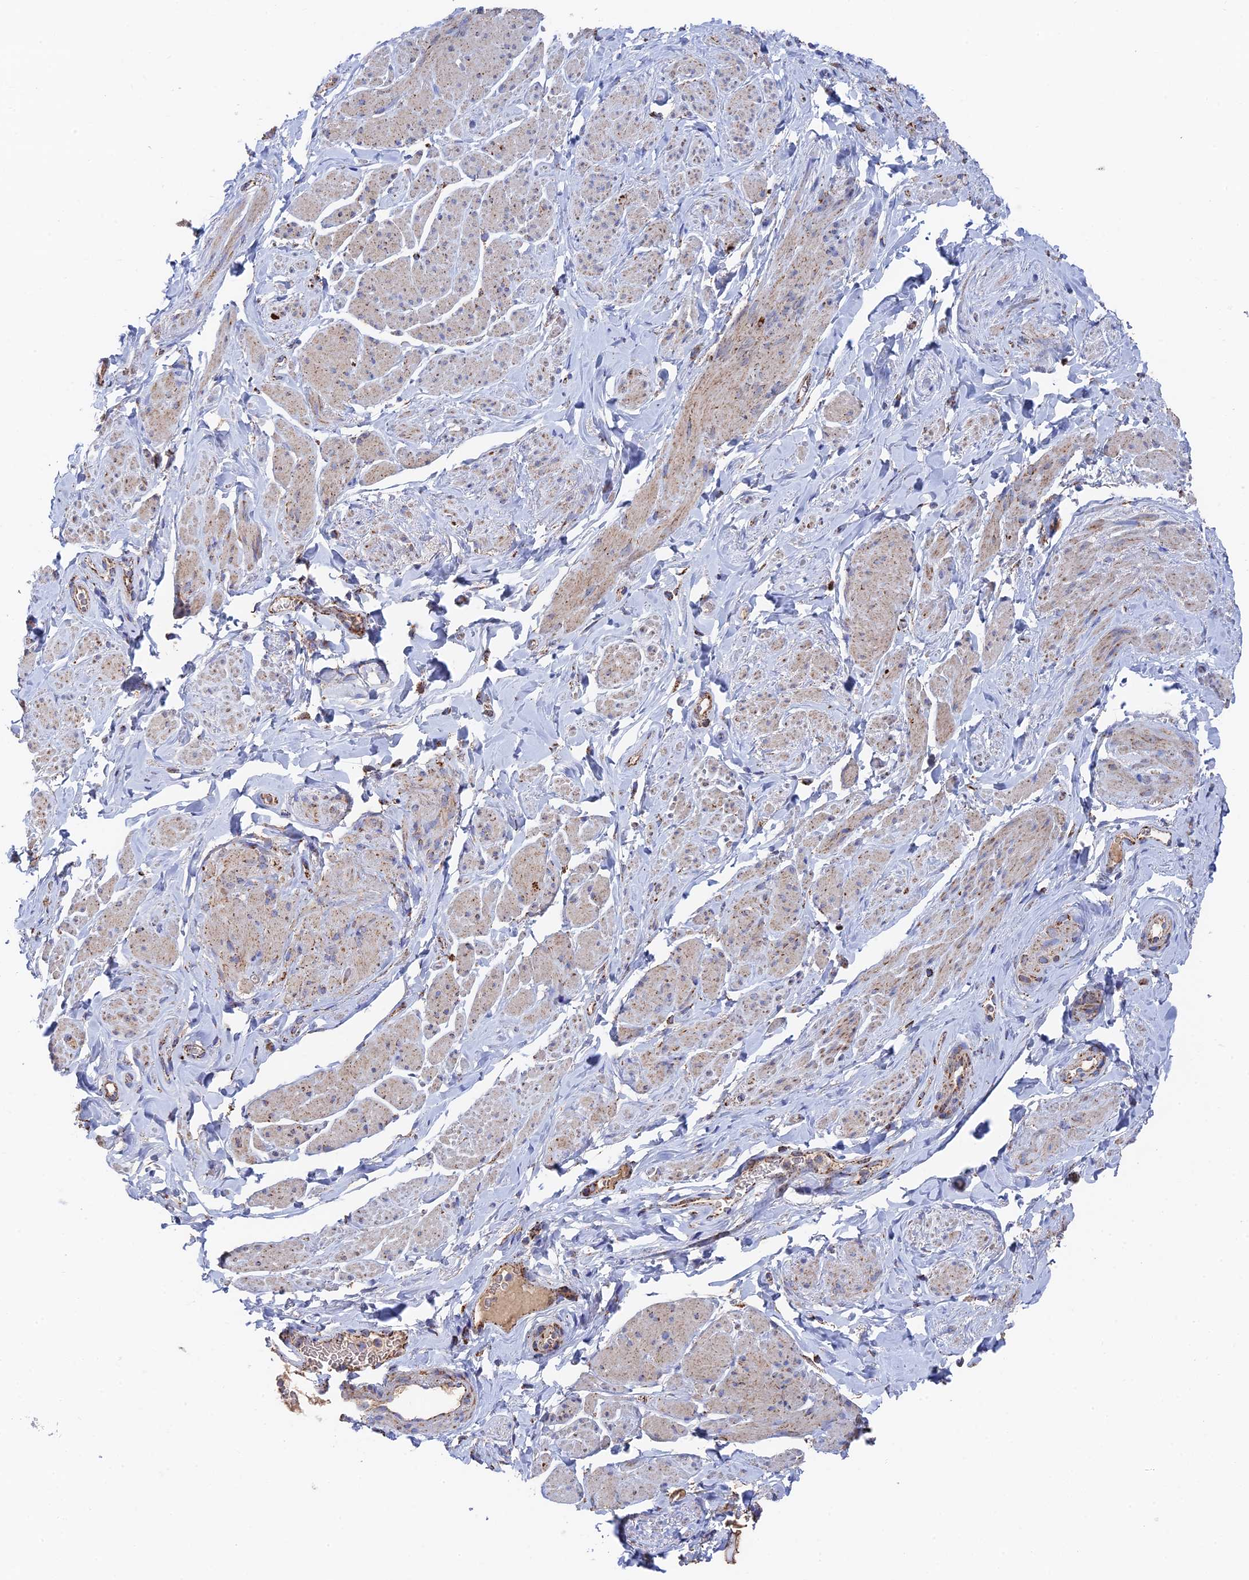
{"staining": {"intensity": "moderate", "quantity": "25%-75%", "location": "cytoplasmic/membranous"}, "tissue": "smooth muscle", "cell_type": "Smooth muscle cells", "image_type": "normal", "snomed": [{"axis": "morphology", "description": "Normal tissue, NOS"}, {"axis": "topography", "description": "Smooth muscle"}, {"axis": "topography", "description": "Peripheral nerve tissue"}], "caption": "Immunohistochemistry (DAB) staining of benign human smooth muscle reveals moderate cytoplasmic/membranous protein expression in approximately 25%-75% of smooth muscle cells.", "gene": "HAUS8", "patient": {"sex": "male", "age": 69}}